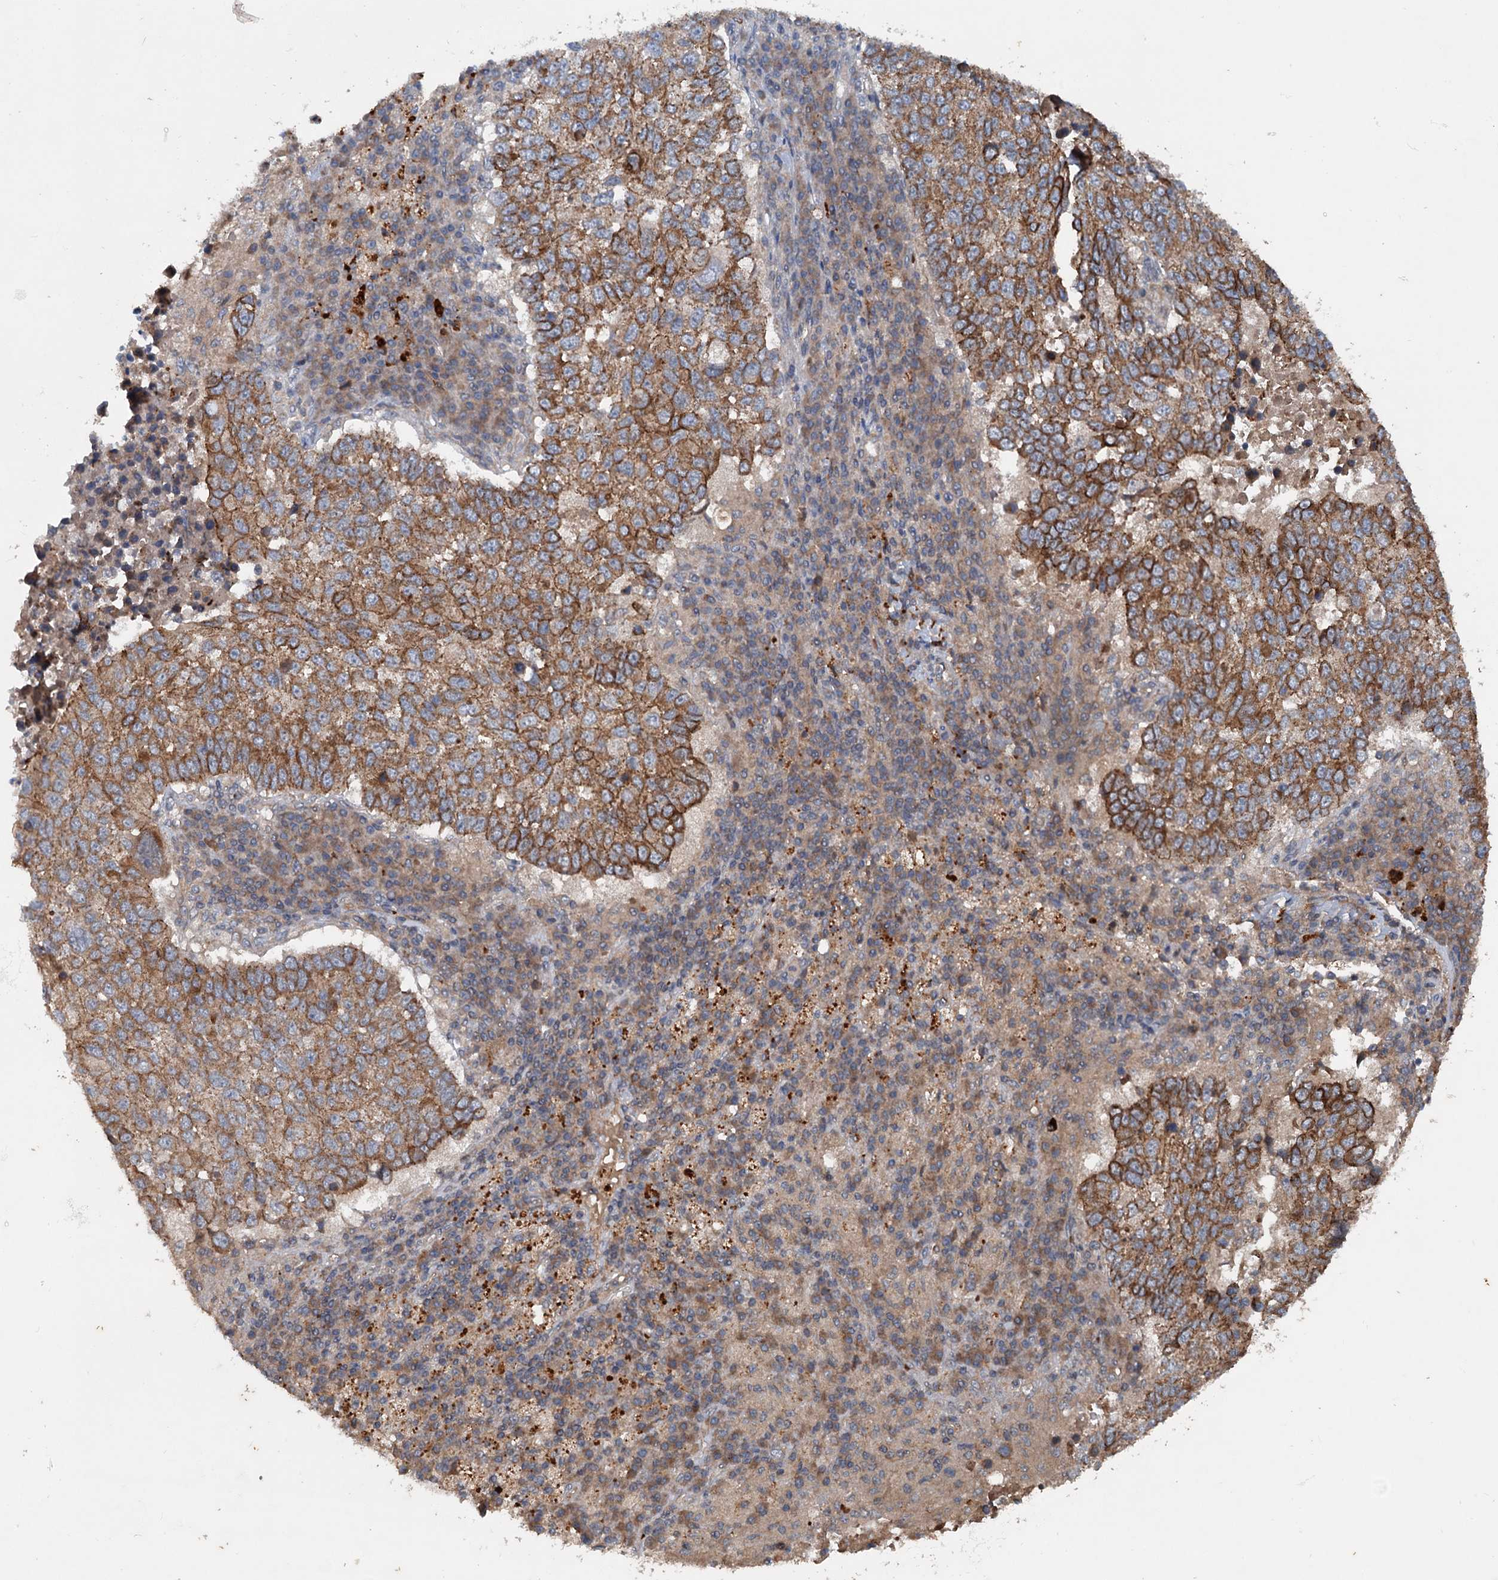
{"staining": {"intensity": "moderate", "quantity": ">75%", "location": "cytoplasmic/membranous"}, "tissue": "lung cancer", "cell_type": "Tumor cells", "image_type": "cancer", "snomed": [{"axis": "morphology", "description": "Squamous cell carcinoma, NOS"}, {"axis": "topography", "description": "Lung"}], "caption": "Moderate cytoplasmic/membranous expression is seen in approximately >75% of tumor cells in squamous cell carcinoma (lung). (DAB IHC with brightfield microscopy, high magnification).", "gene": "N4BP2L2", "patient": {"sex": "male", "age": 73}}